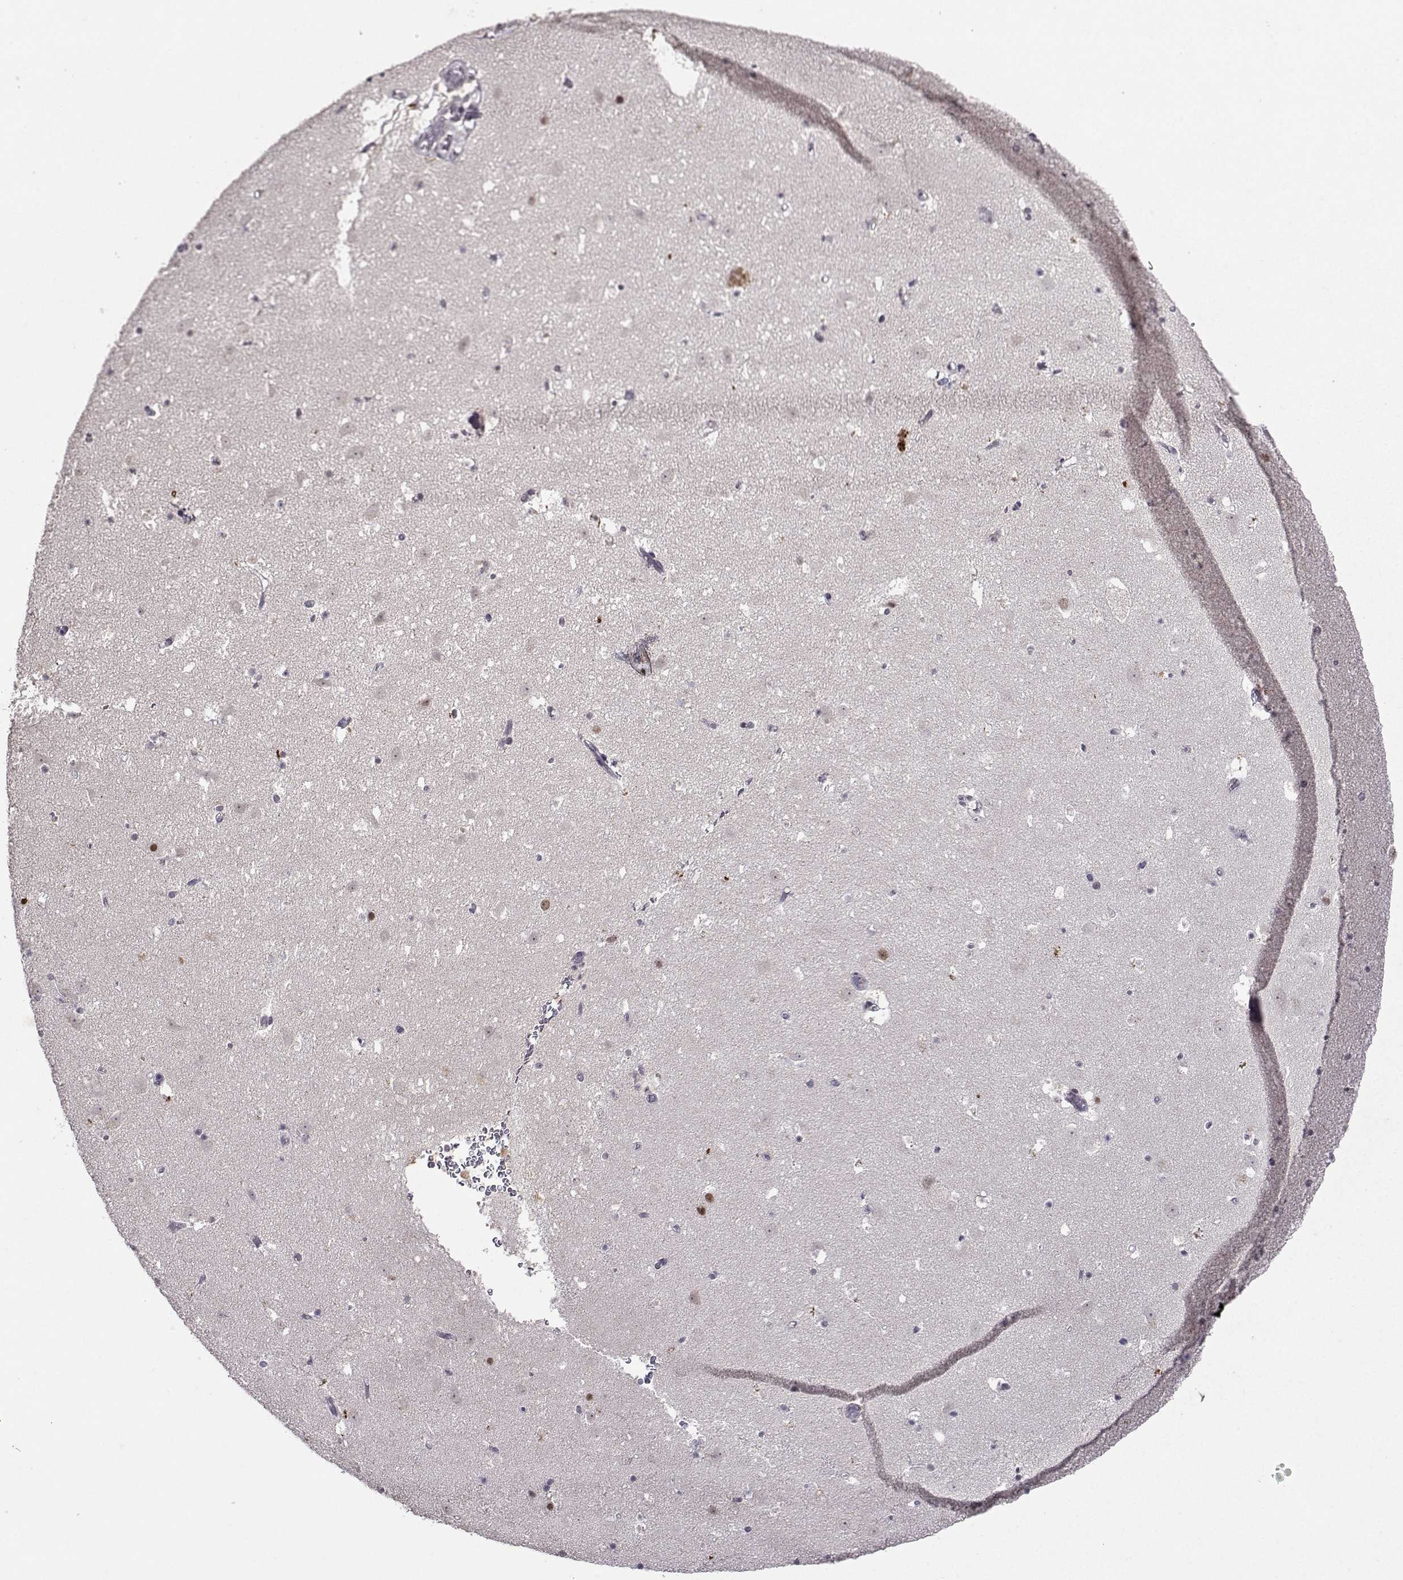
{"staining": {"intensity": "negative", "quantity": "none", "location": "none"}, "tissue": "caudate", "cell_type": "Glial cells", "image_type": "normal", "snomed": [{"axis": "morphology", "description": "Normal tissue, NOS"}, {"axis": "topography", "description": "Lateral ventricle wall"}], "caption": "This photomicrograph is of normal caudate stained with immunohistochemistry to label a protein in brown with the nuclei are counter-stained blue. There is no positivity in glial cells.", "gene": "CCL28", "patient": {"sex": "female", "age": 42}}